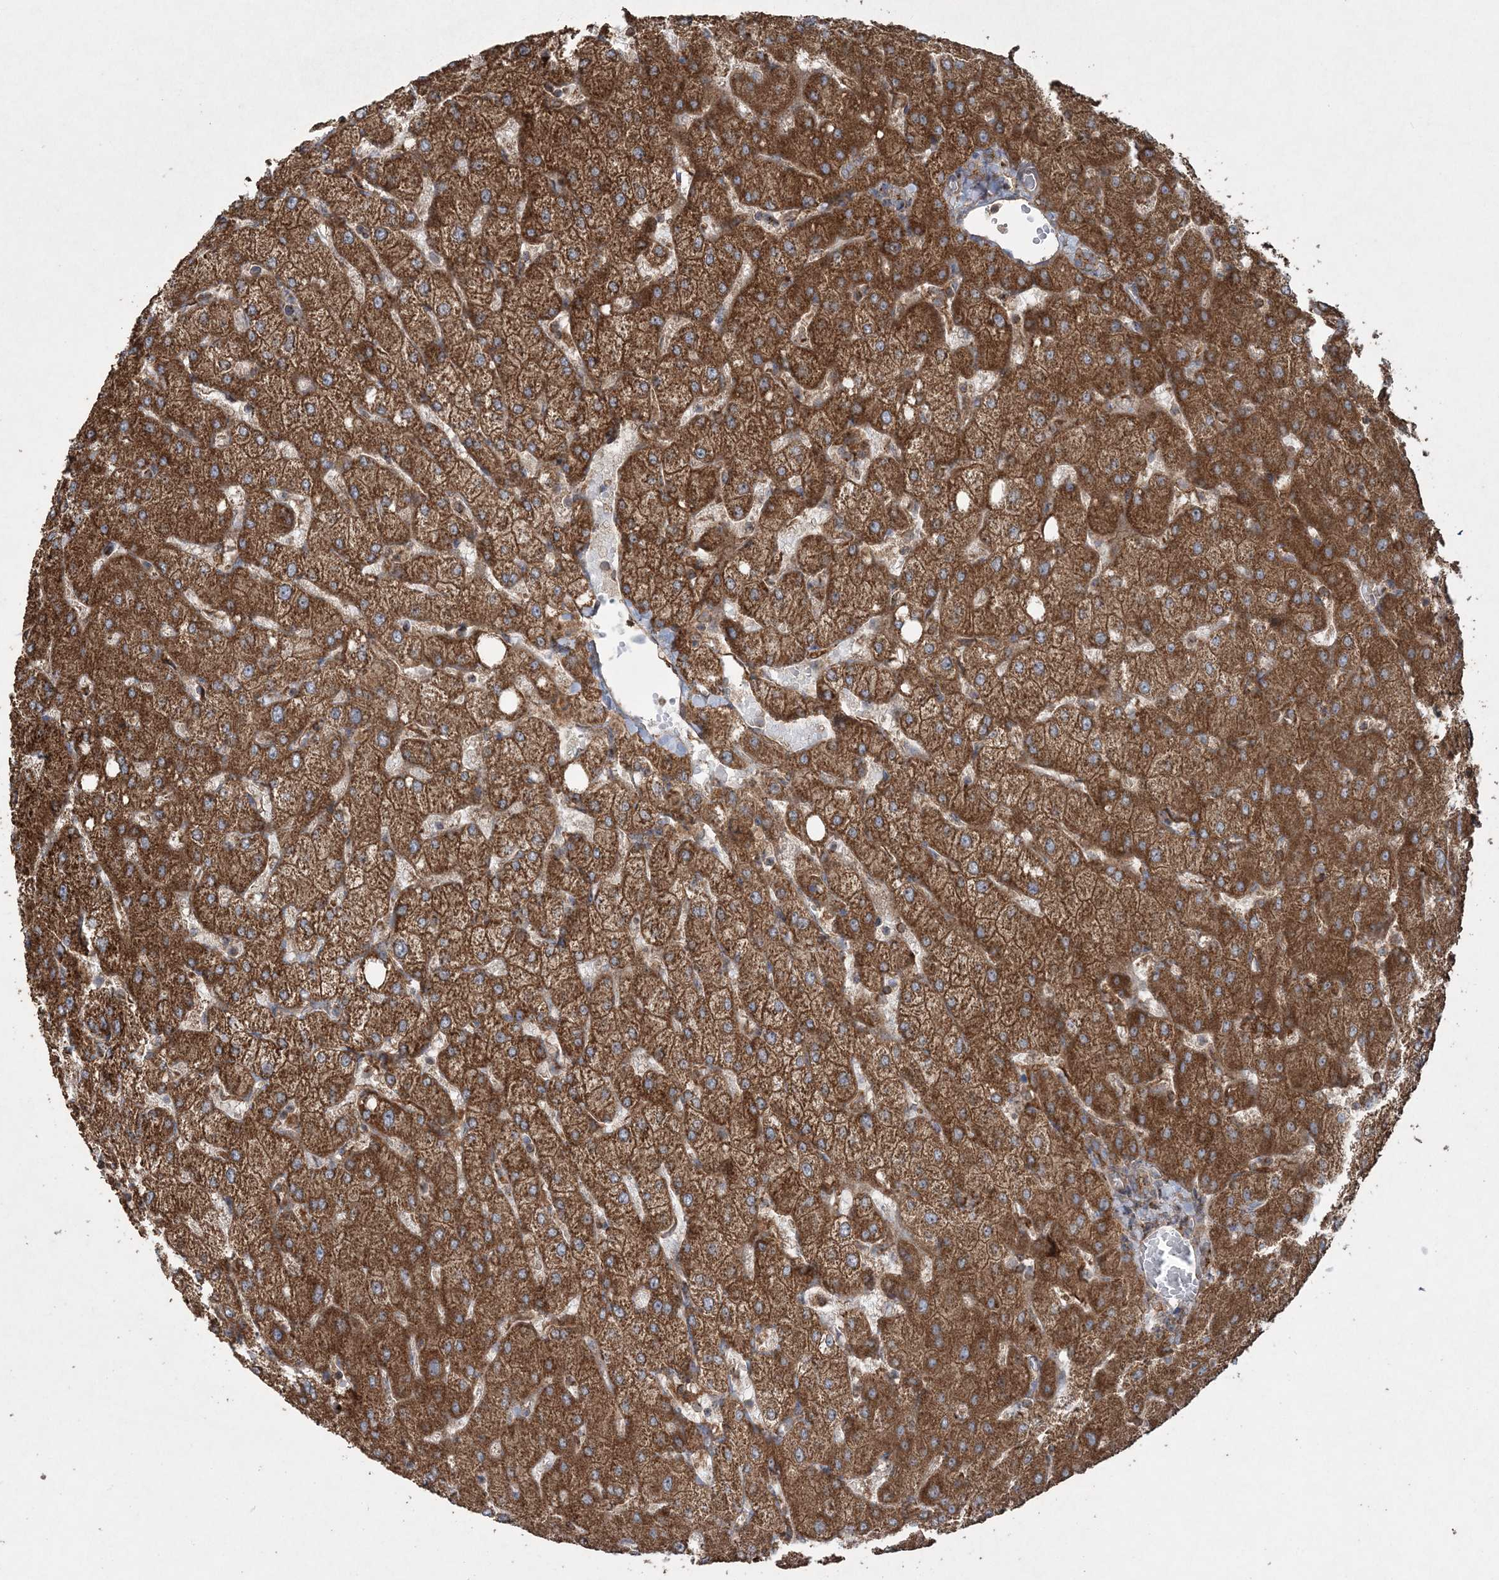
{"staining": {"intensity": "moderate", "quantity": ">75%", "location": "cytoplasmic/membranous"}, "tissue": "liver", "cell_type": "Cholangiocytes", "image_type": "normal", "snomed": [{"axis": "morphology", "description": "Normal tissue, NOS"}, {"axis": "topography", "description": "Liver"}], "caption": "Human liver stained with a brown dye exhibits moderate cytoplasmic/membranous positive staining in about >75% of cholangiocytes.", "gene": "TTC7A", "patient": {"sex": "female", "age": 54}}